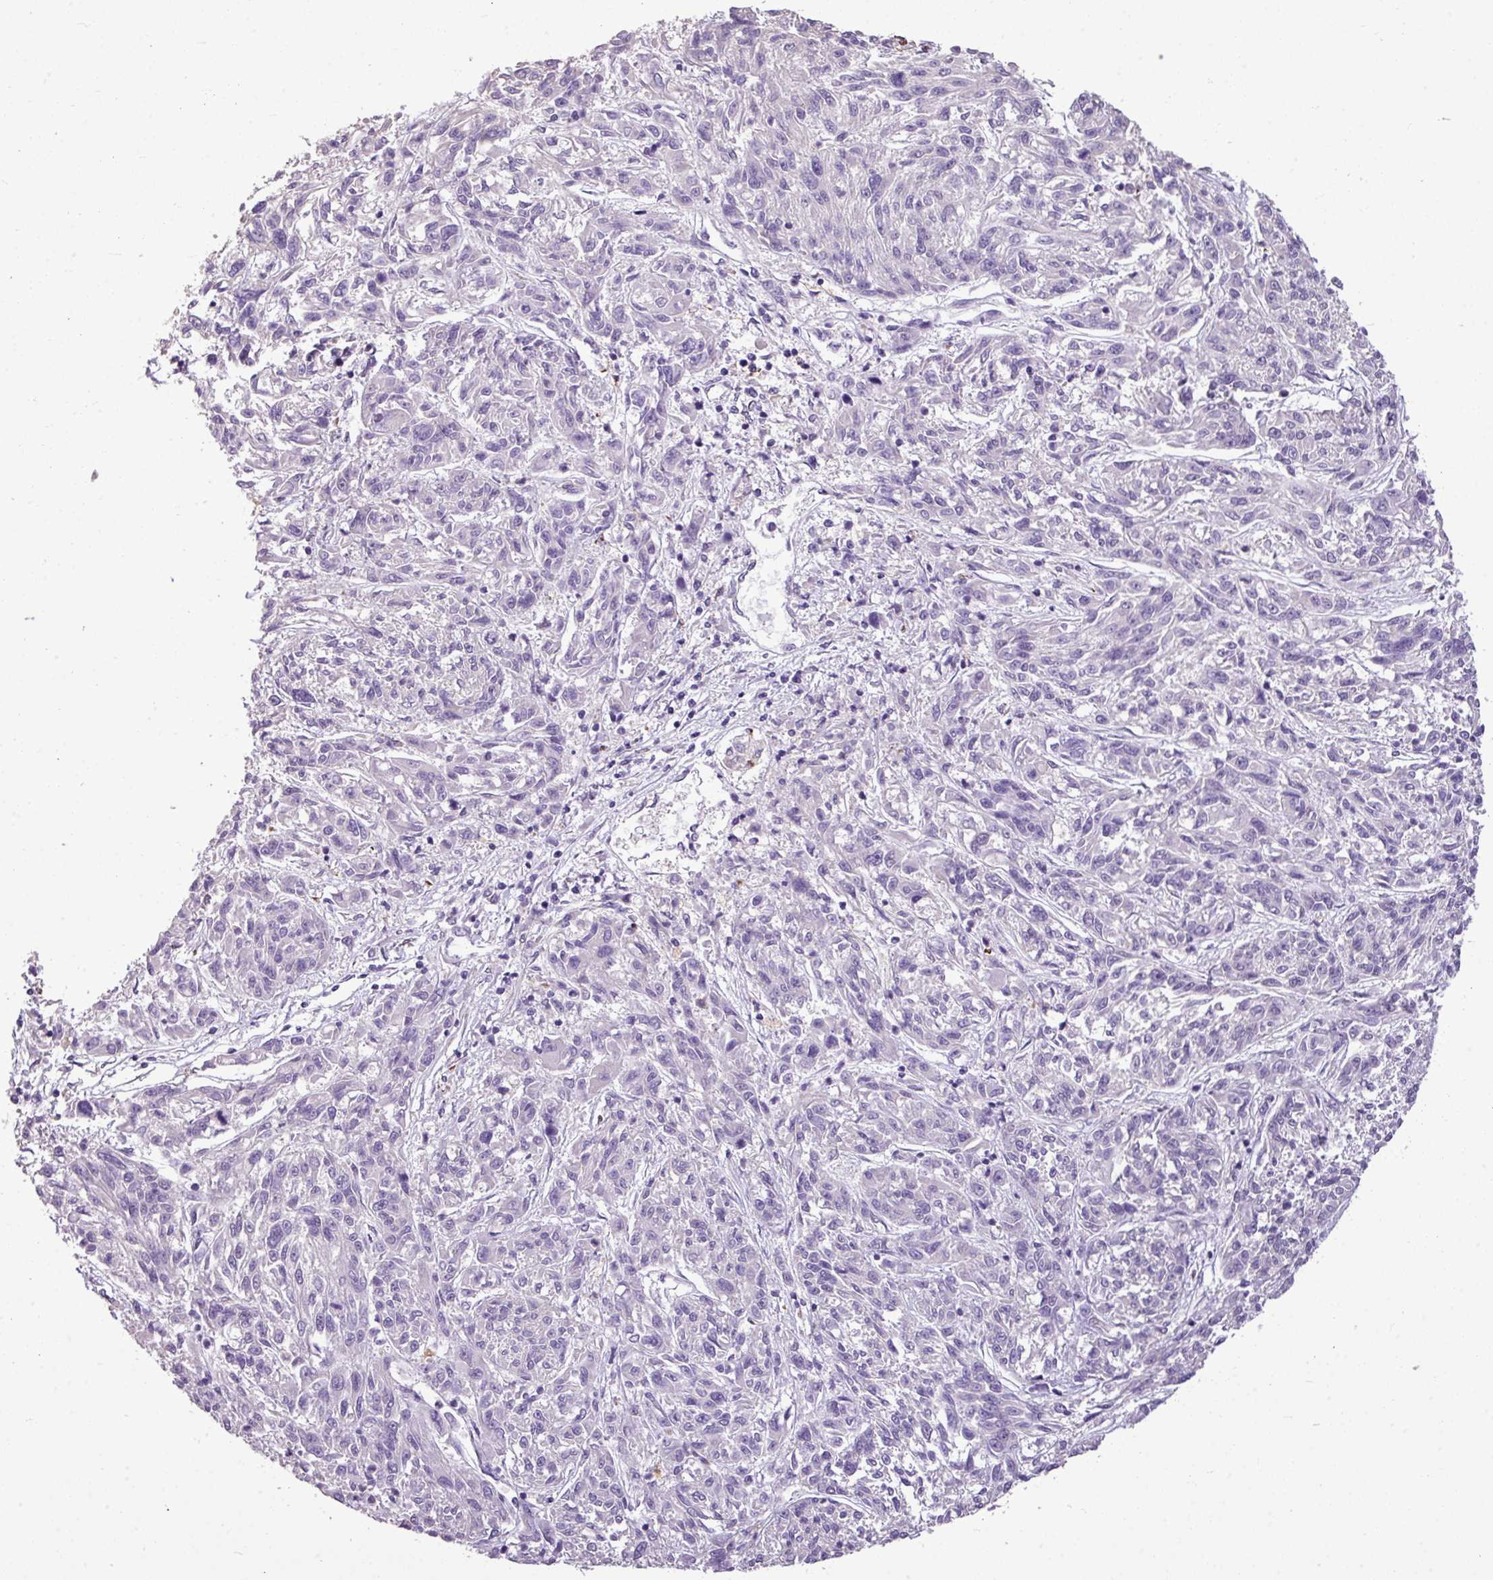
{"staining": {"intensity": "negative", "quantity": "none", "location": "none"}, "tissue": "melanoma", "cell_type": "Tumor cells", "image_type": "cancer", "snomed": [{"axis": "morphology", "description": "Malignant melanoma, NOS"}, {"axis": "topography", "description": "Skin"}], "caption": "Histopathology image shows no significant protein staining in tumor cells of melanoma. Brightfield microscopy of immunohistochemistry stained with DAB (3,3'-diaminobenzidine) (brown) and hematoxylin (blue), captured at high magnification.", "gene": "ALDH2", "patient": {"sex": "male", "age": 53}}